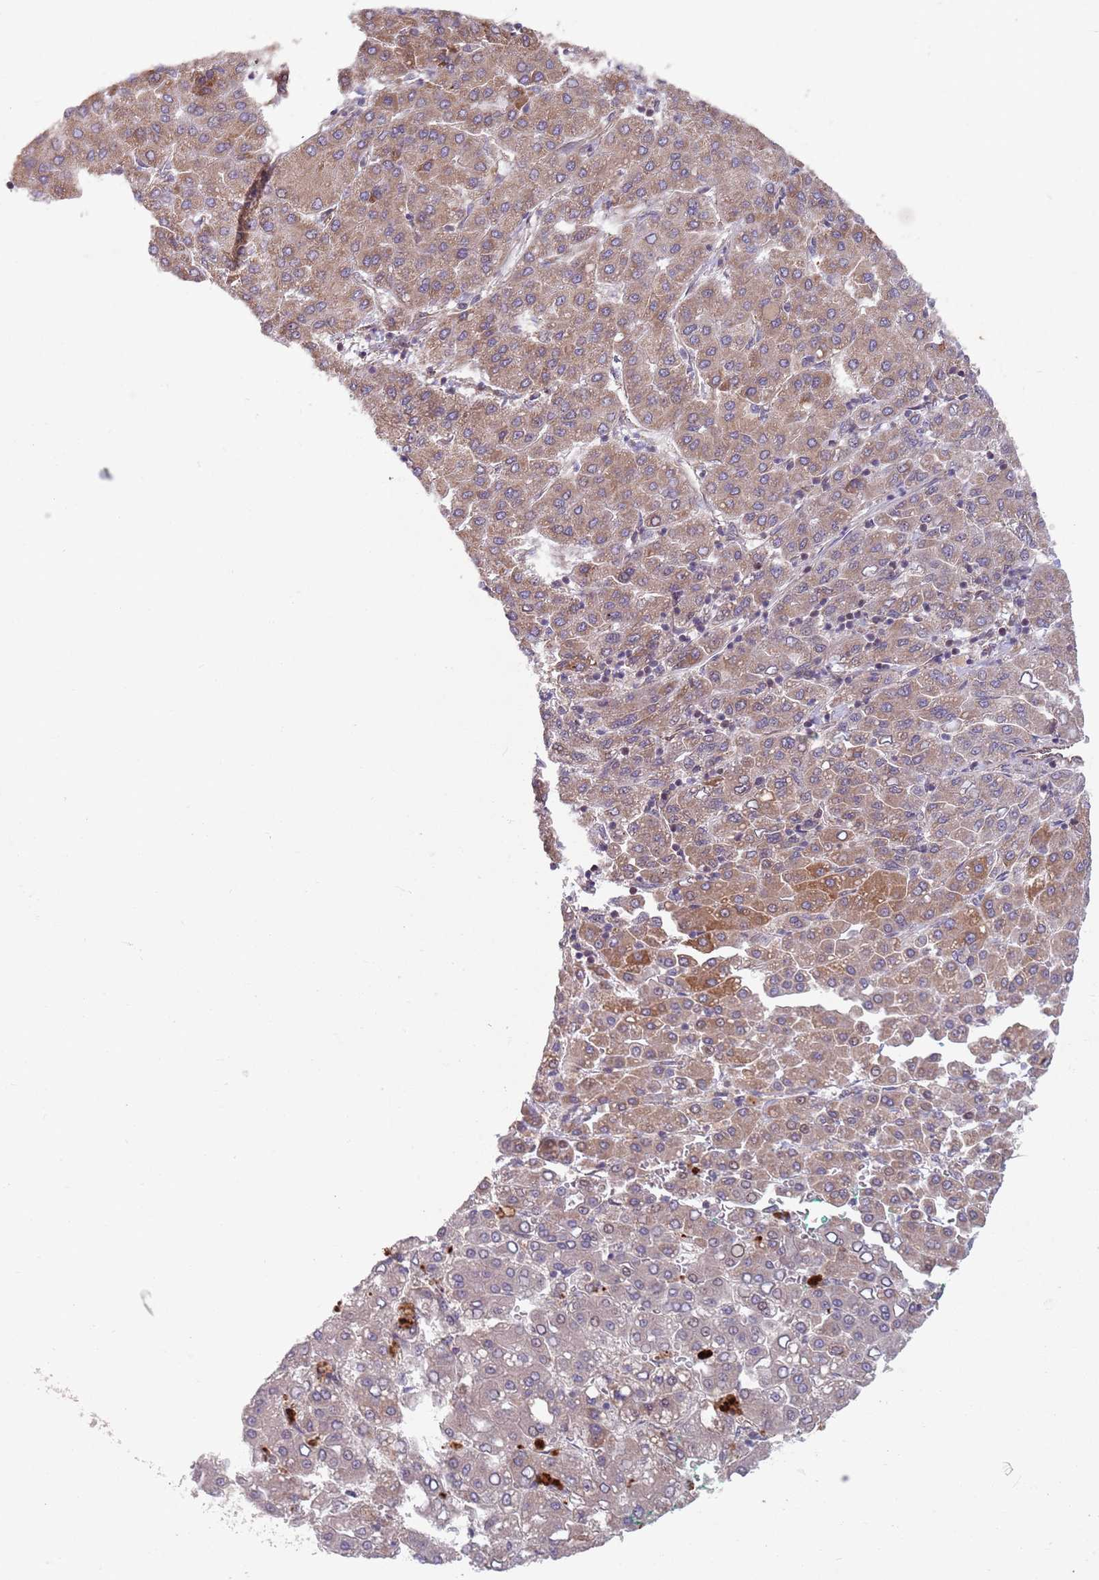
{"staining": {"intensity": "moderate", "quantity": "25%-75%", "location": "cytoplasmic/membranous"}, "tissue": "liver cancer", "cell_type": "Tumor cells", "image_type": "cancer", "snomed": [{"axis": "morphology", "description": "Carcinoma, Hepatocellular, NOS"}, {"axis": "topography", "description": "Liver"}], "caption": "Tumor cells reveal moderate cytoplasmic/membranous positivity in about 25%-75% of cells in liver cancer.", "gene": "CHD9", "patient": {"sex": "male", "age": 65}}